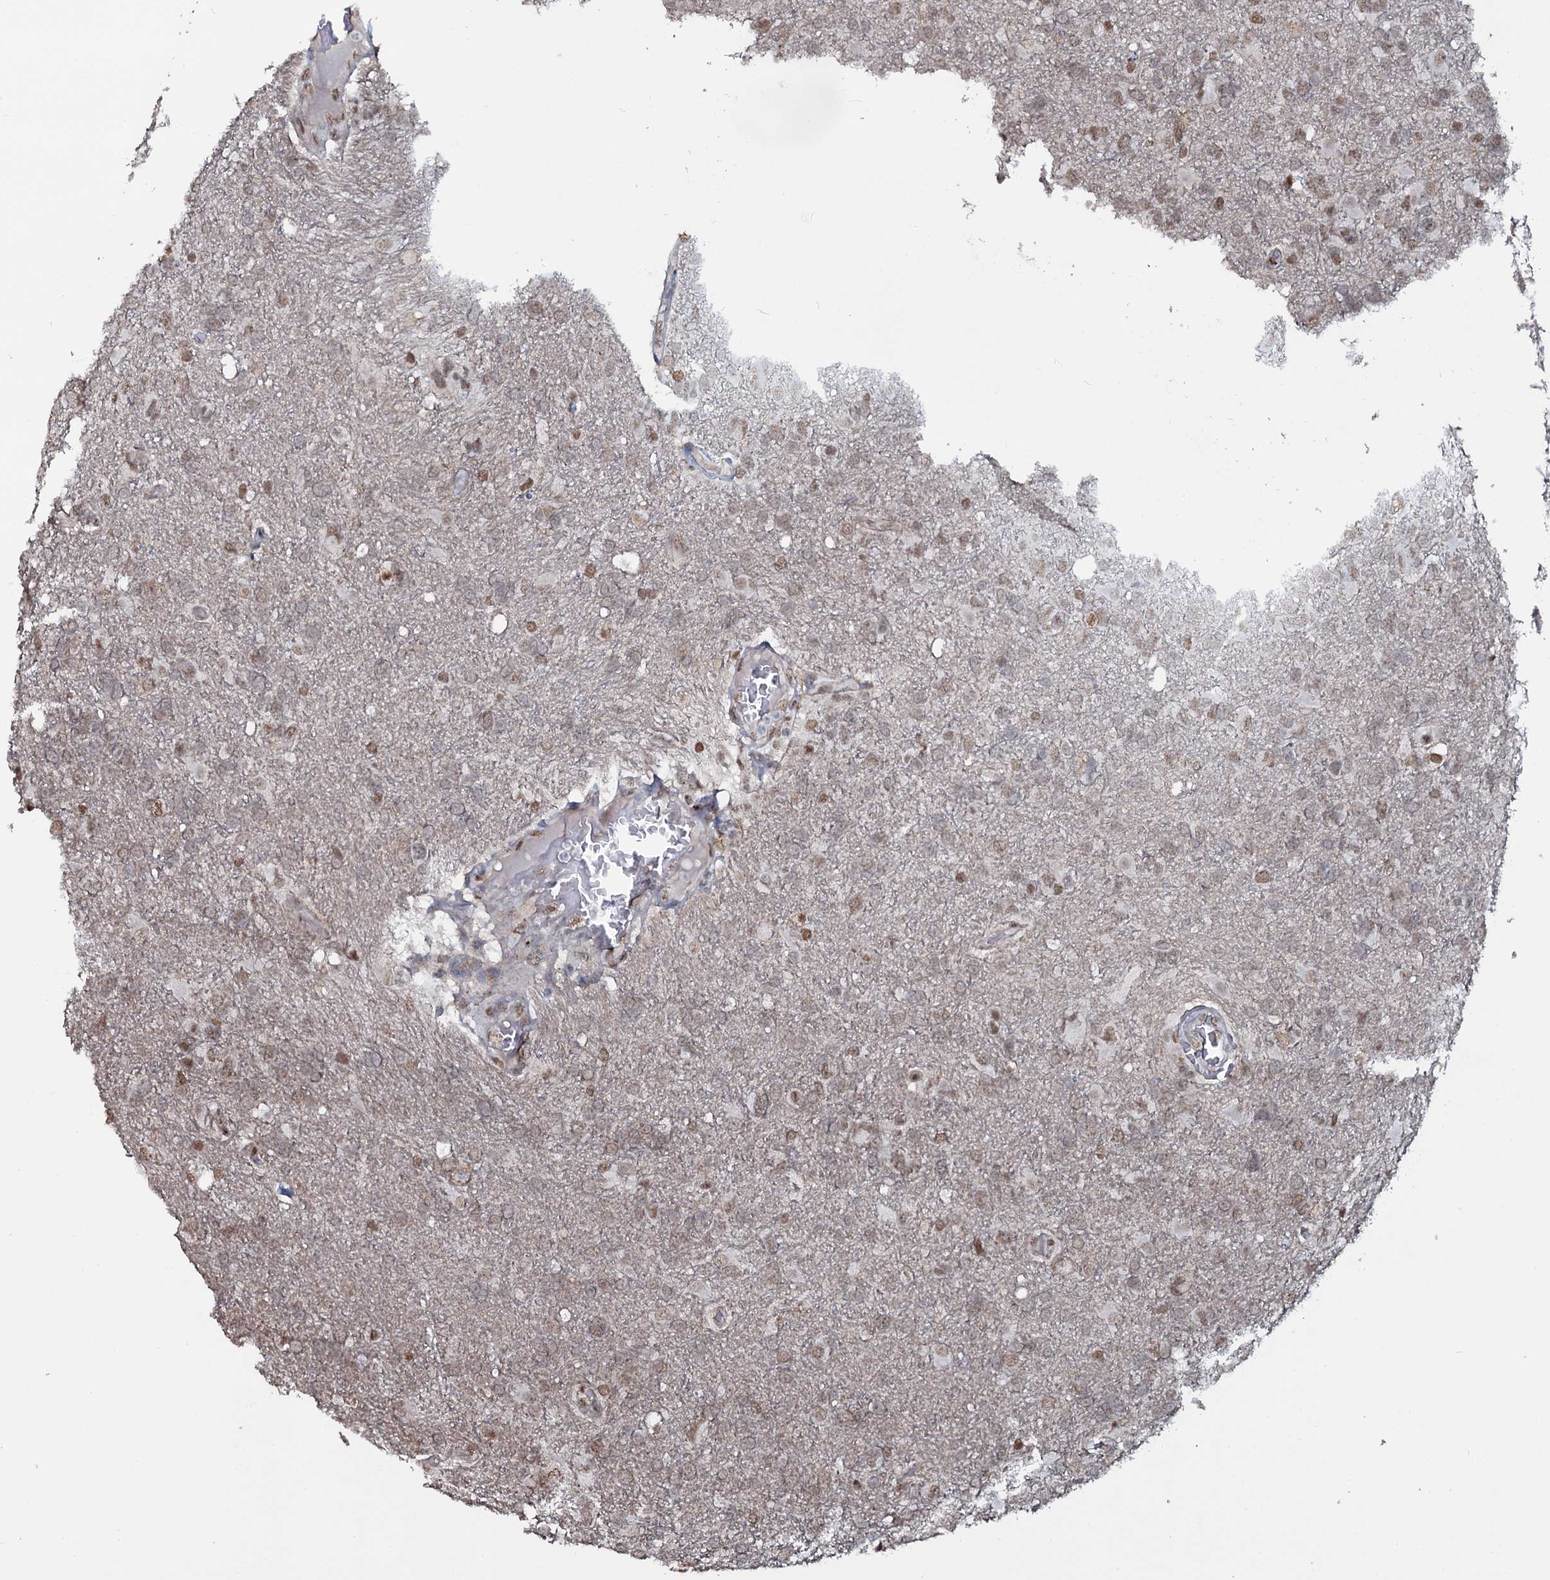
{"staining": {"intensity": "moderate", "quantity": "<25%", "location": "nuclear"}, "tissue": "glioma", "cell_type": "Tumor cells", "image_type": "cancer", "snomed": [{"axis": "morphology", "description": "Glioma, malignant, High grade"}, {"axis": "topography", "description": "Brain"}], "caption": "This image reveals immunohistochemistry (IHC) staining of human glioma, with low moderate nuclear positivity in approximately <25% of tumor cells.", "gene": "SH2D4B", "patient": {"sex": "male", "age": 61}}